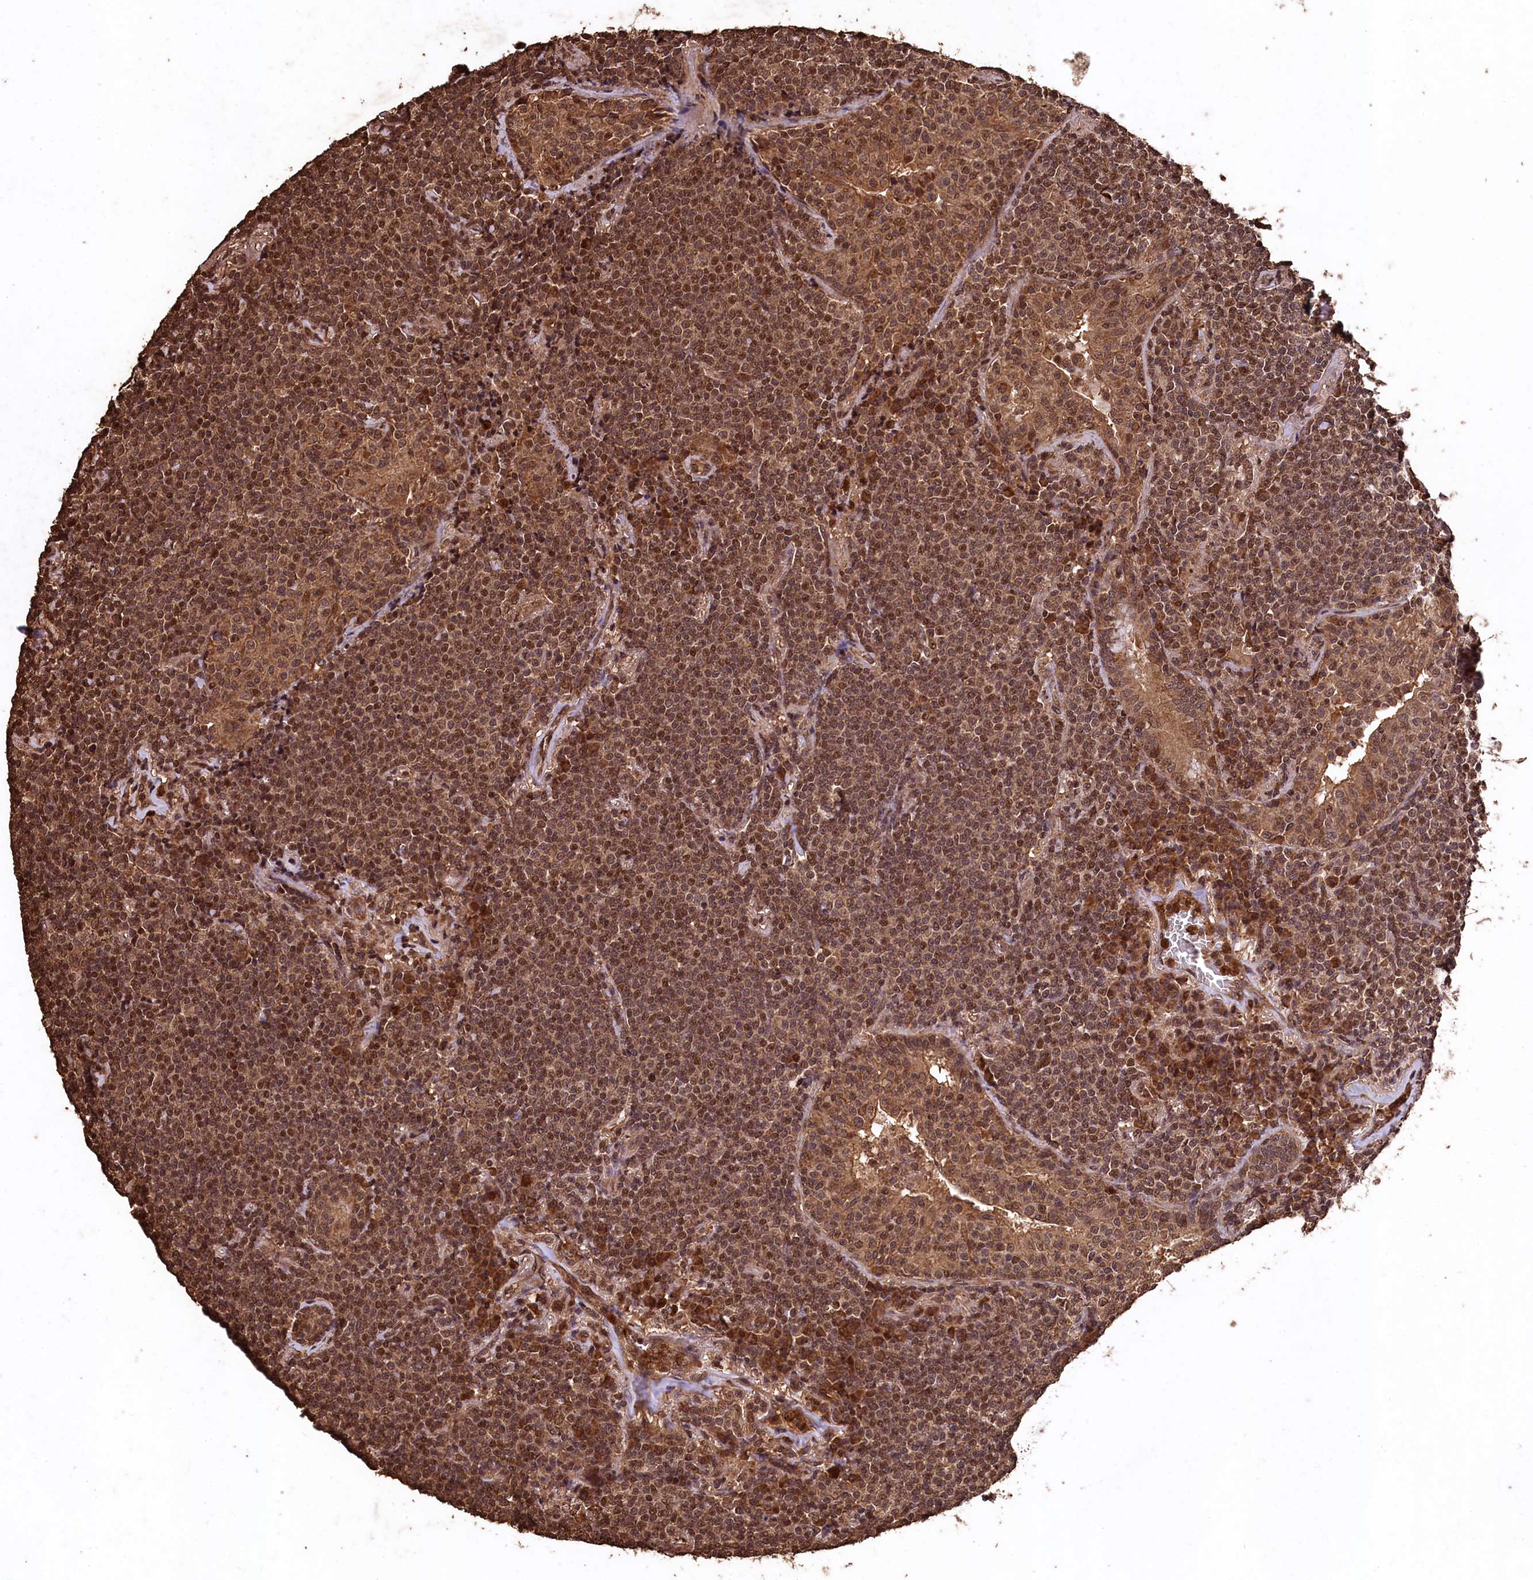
{"staining": {"intensity": "moderate", "quantity": ">75%", "location": "cytoplasmic/membranous,nuclear"}, "tissue": "lymphoma", "cell_type": "Tumor cells", "image_type": "cancer", "snomed": [{"axis": "morphology", "description": "Malignant lymphoma, non-Hodgkin's type, Low grade"}, {"axis": "topography", "description": "Lung"}], "caption": "This histopathology image shows IHC staining of human lymphoma, with medium moderate cytoplasmic/membranous and nuclear staining in approximately >75% of tumor cells.", "gene": "CEP57L1", "patient": {"sex": "female", "age": 71}}